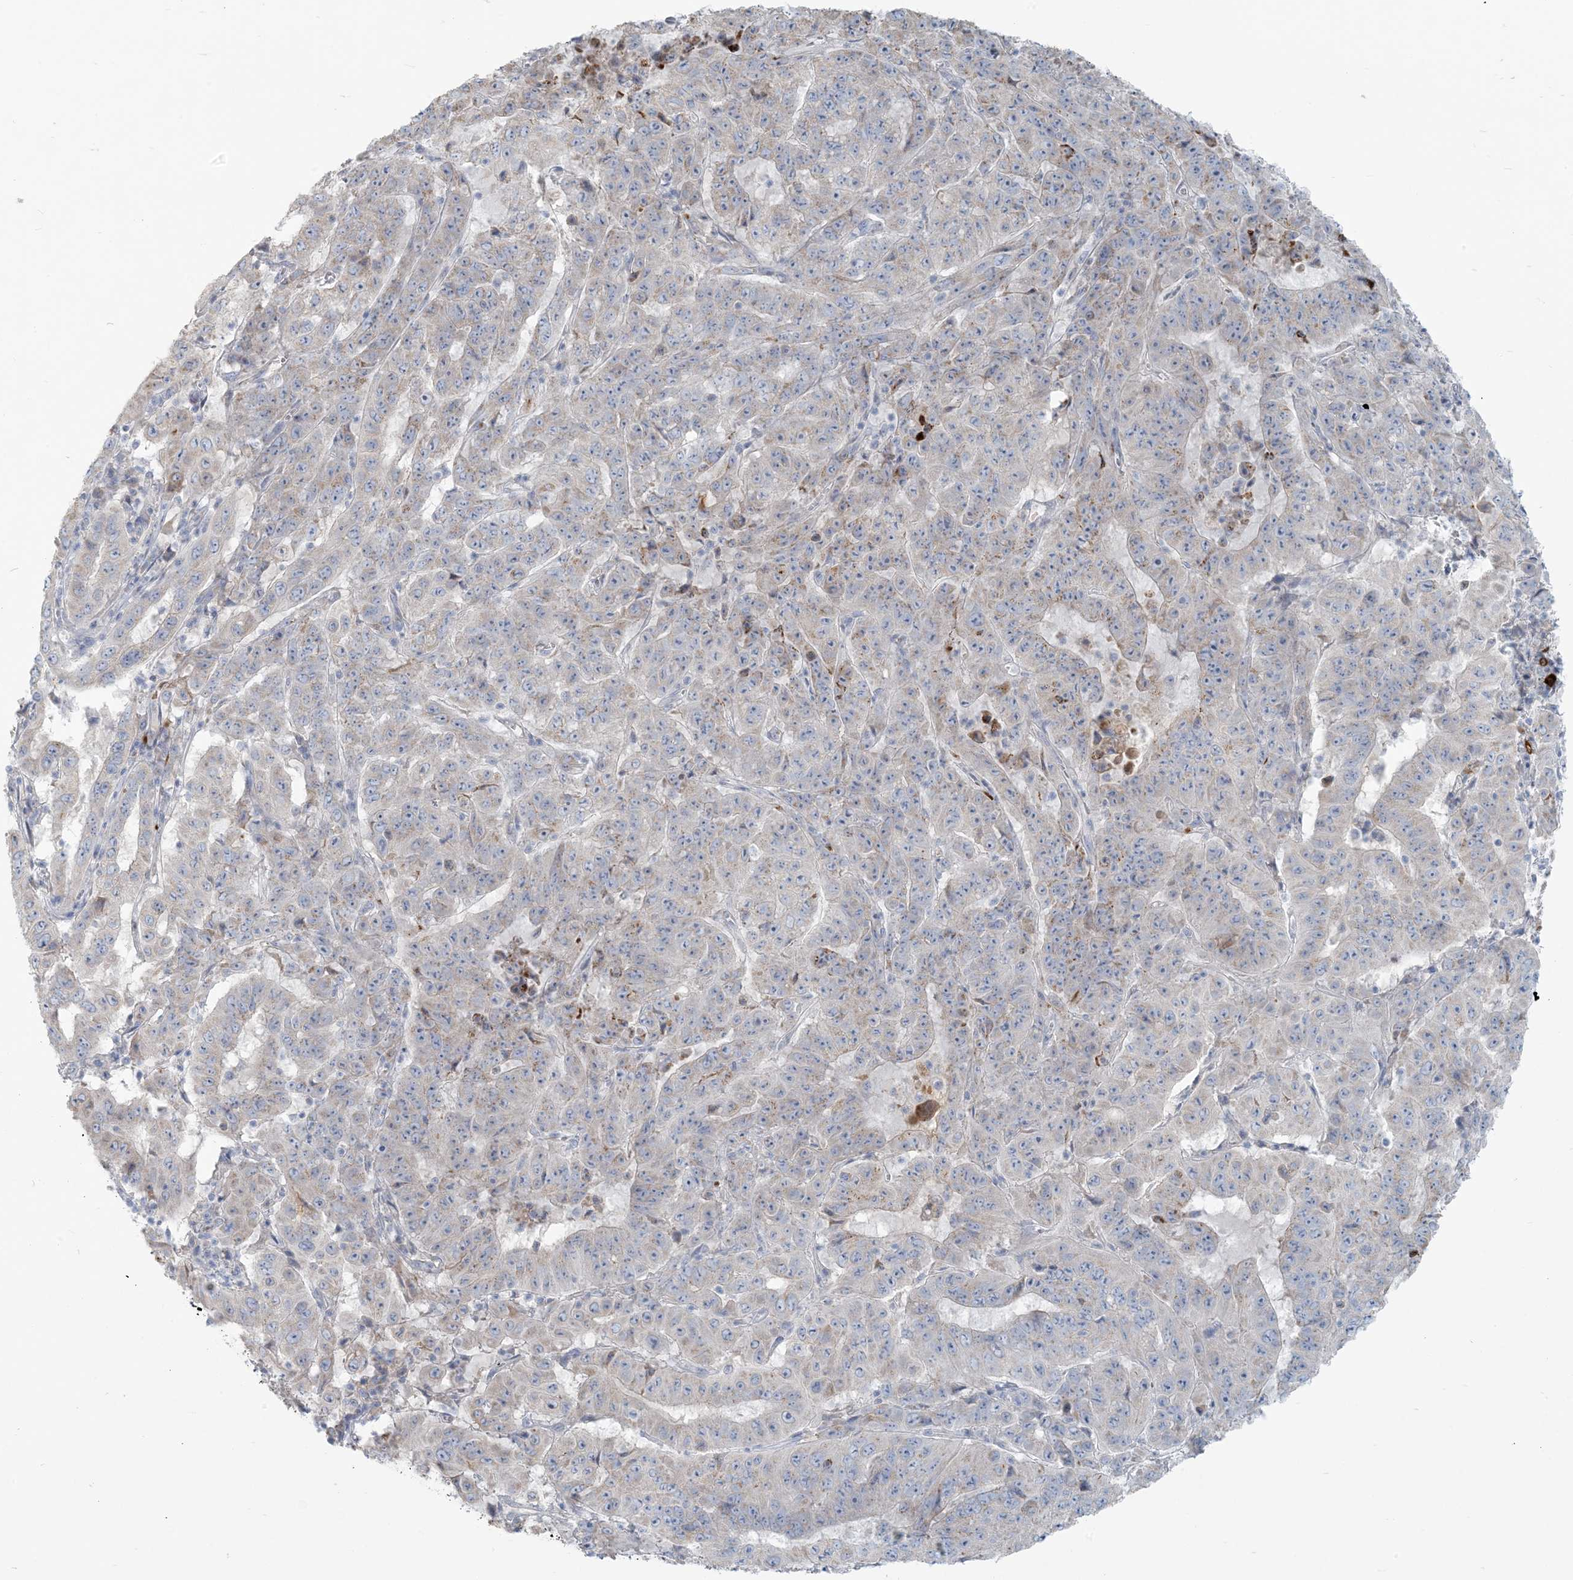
{"staining": {"intensity": "weak", "quantity": "<25%", "location": "cytoplasmic/membranous"}, "tissue": "pancreatic cancer", "cell_type": "Tumor cells", "image_type": "cancer", "snomed": [{"axis": "morphology", "description": "Adenocarcinoma, NOS"}, {"axis": "topography", "description": "Pancreas"}], "caption": "Tumor cells are negative for protein expression in human pancreatic cancer. (Brightfield microscopy of DAB (3,3'-diaminobenzidine) immunohistochemistry (IHC) at high magnification).", "gene": "SCML1", "patient": {"sex": "male", "age": 63}}